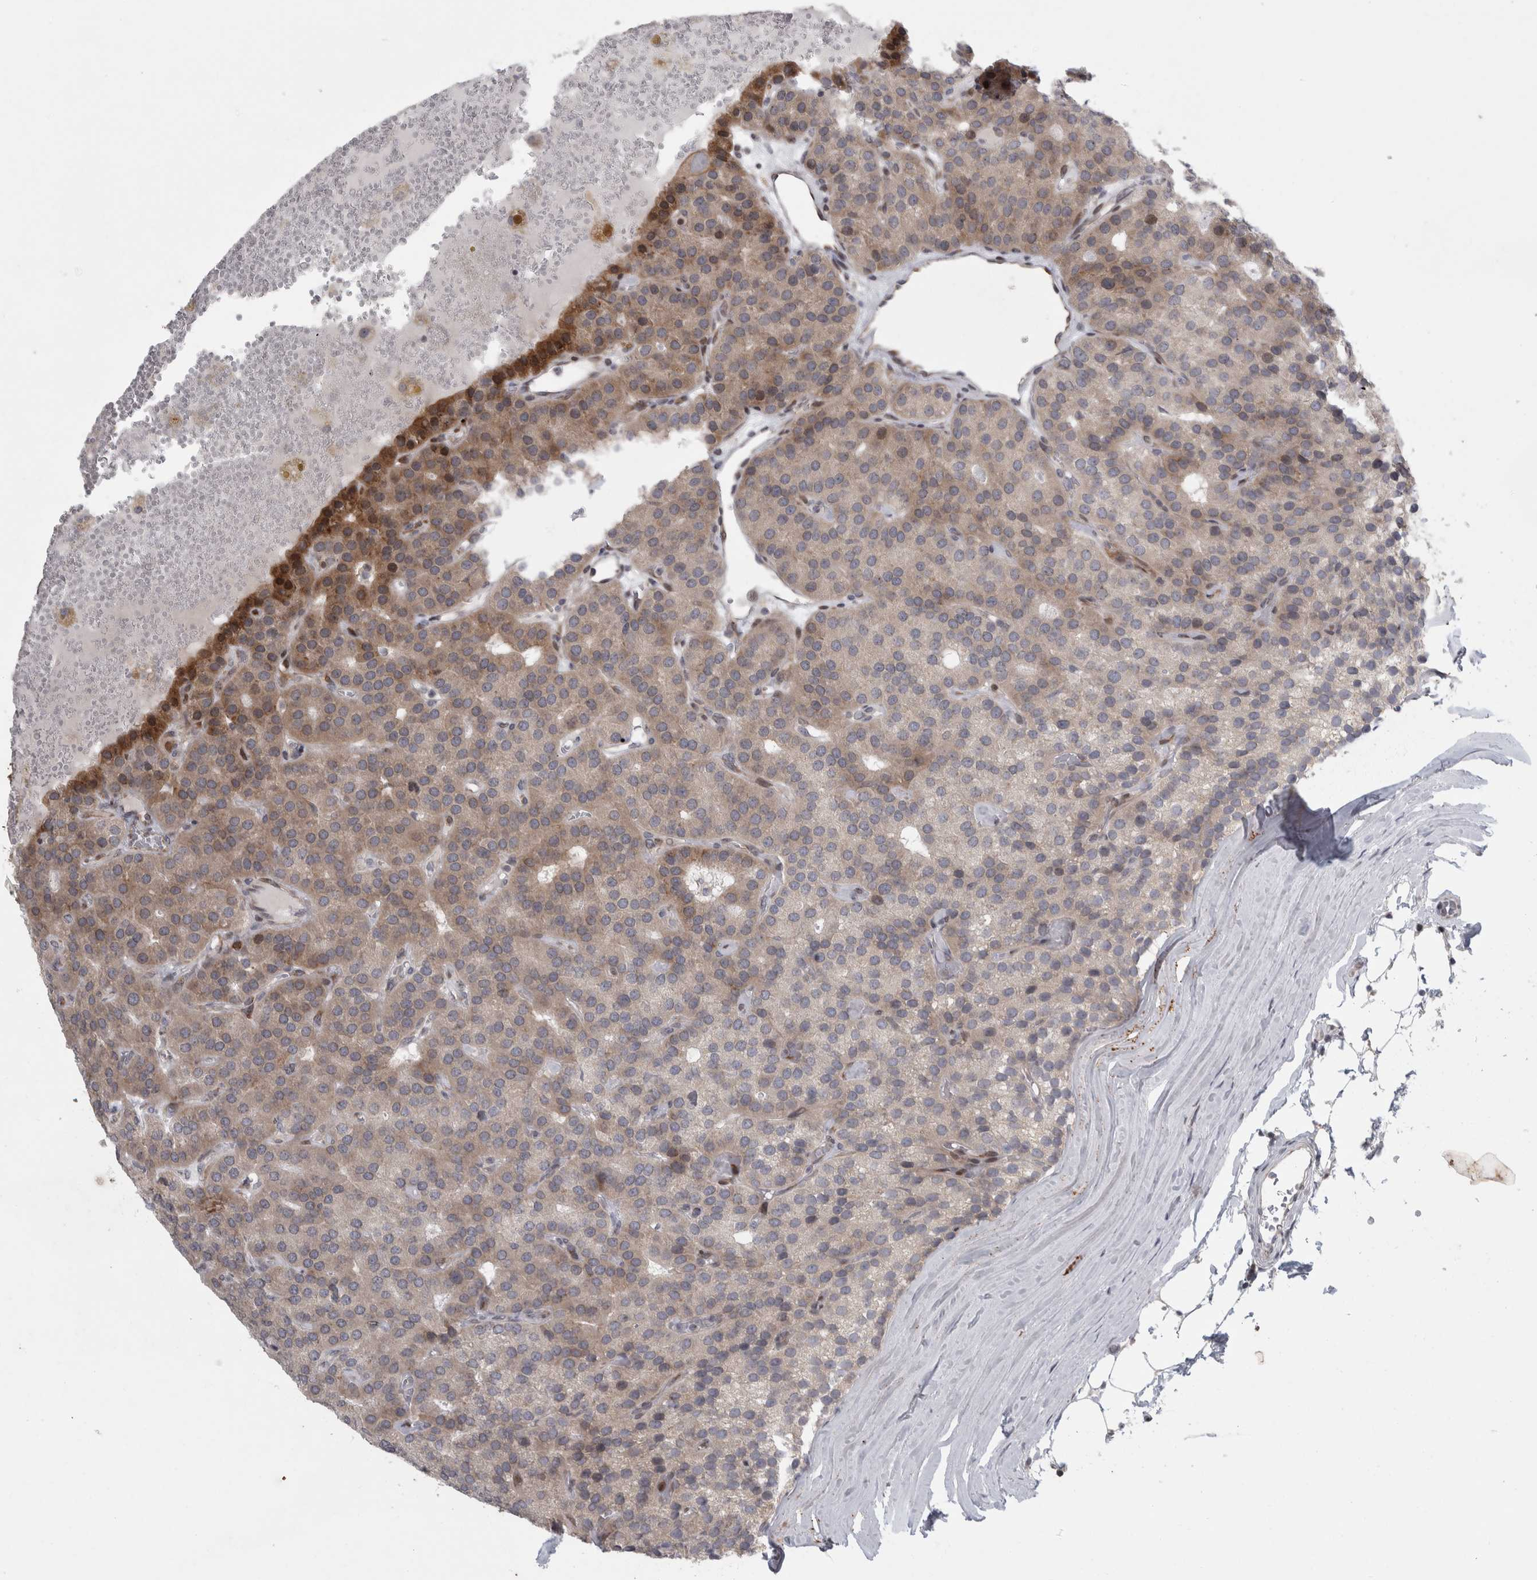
{"staining": {"intensity": "moderate", "quantity": "<25%", "location": "cytoplasmic/membranous"}, "tissue": "parathyroid gland", "cell_type": "Glandular cells", "image_type": "normal", "snomed": [{"axis": "morphology", "description": "Normal tissue, NOS"}, {"axis": "morphology", "description": "Adenoma, NOS"}, {"axis": "topography", "description": "Parathyroid gland"}], "caption": "IHC (DAB) staining of unremarkable parathyroid gland reveals moderate cytoplasmic/membranous protein expression in about <25% of glandular cells. The staining was performed using DAB (3,3'-diaminobenzidine), with brown indicating positive protein expression. Nuclei are stained blue with hematoxylin.", "gene": "UTP25", "patient": {"sex": "female", "age": 86}}